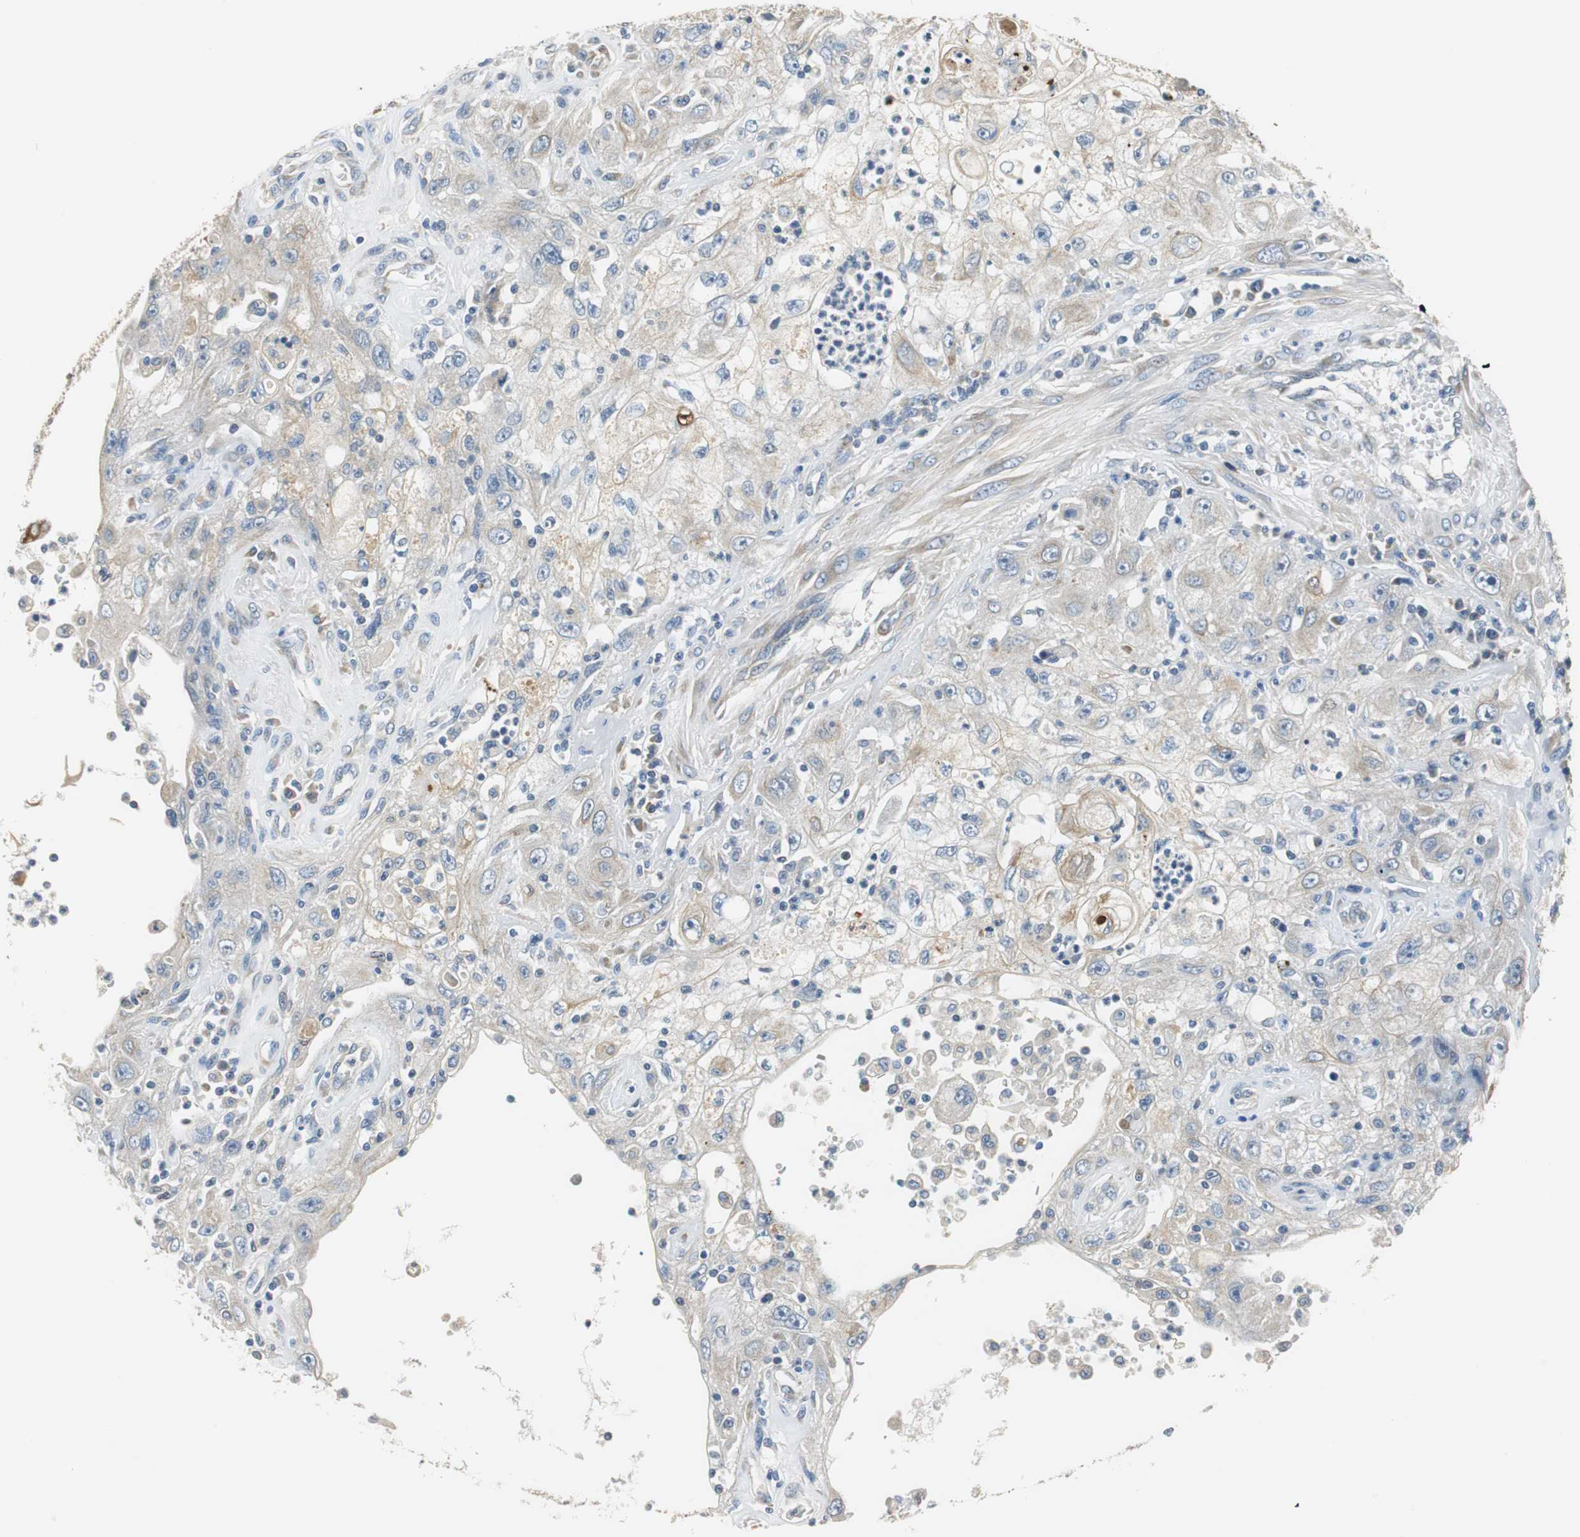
{"staining": {"intensity": "weak", "quantity": "25%-75%", "location": "cytoplasmic/membranous"}, "tissue": "skin cancer", "cell_type": "Tumor cells", "image_type": "cancer", "snomed": [{"axis": "morphology", "description": "Squamous cell carcinoma, NOS"}, {"axis": "topography", "description": "Skin"}], "caption": "A high-resolution micrograph shows IHC staining of skin cancer, which reveals weak cytoplasmic/membranous staining in about 25%-75% of tumor cells.", "gene": "FADS2", "patient": {"sex": "male", "age": 75}}